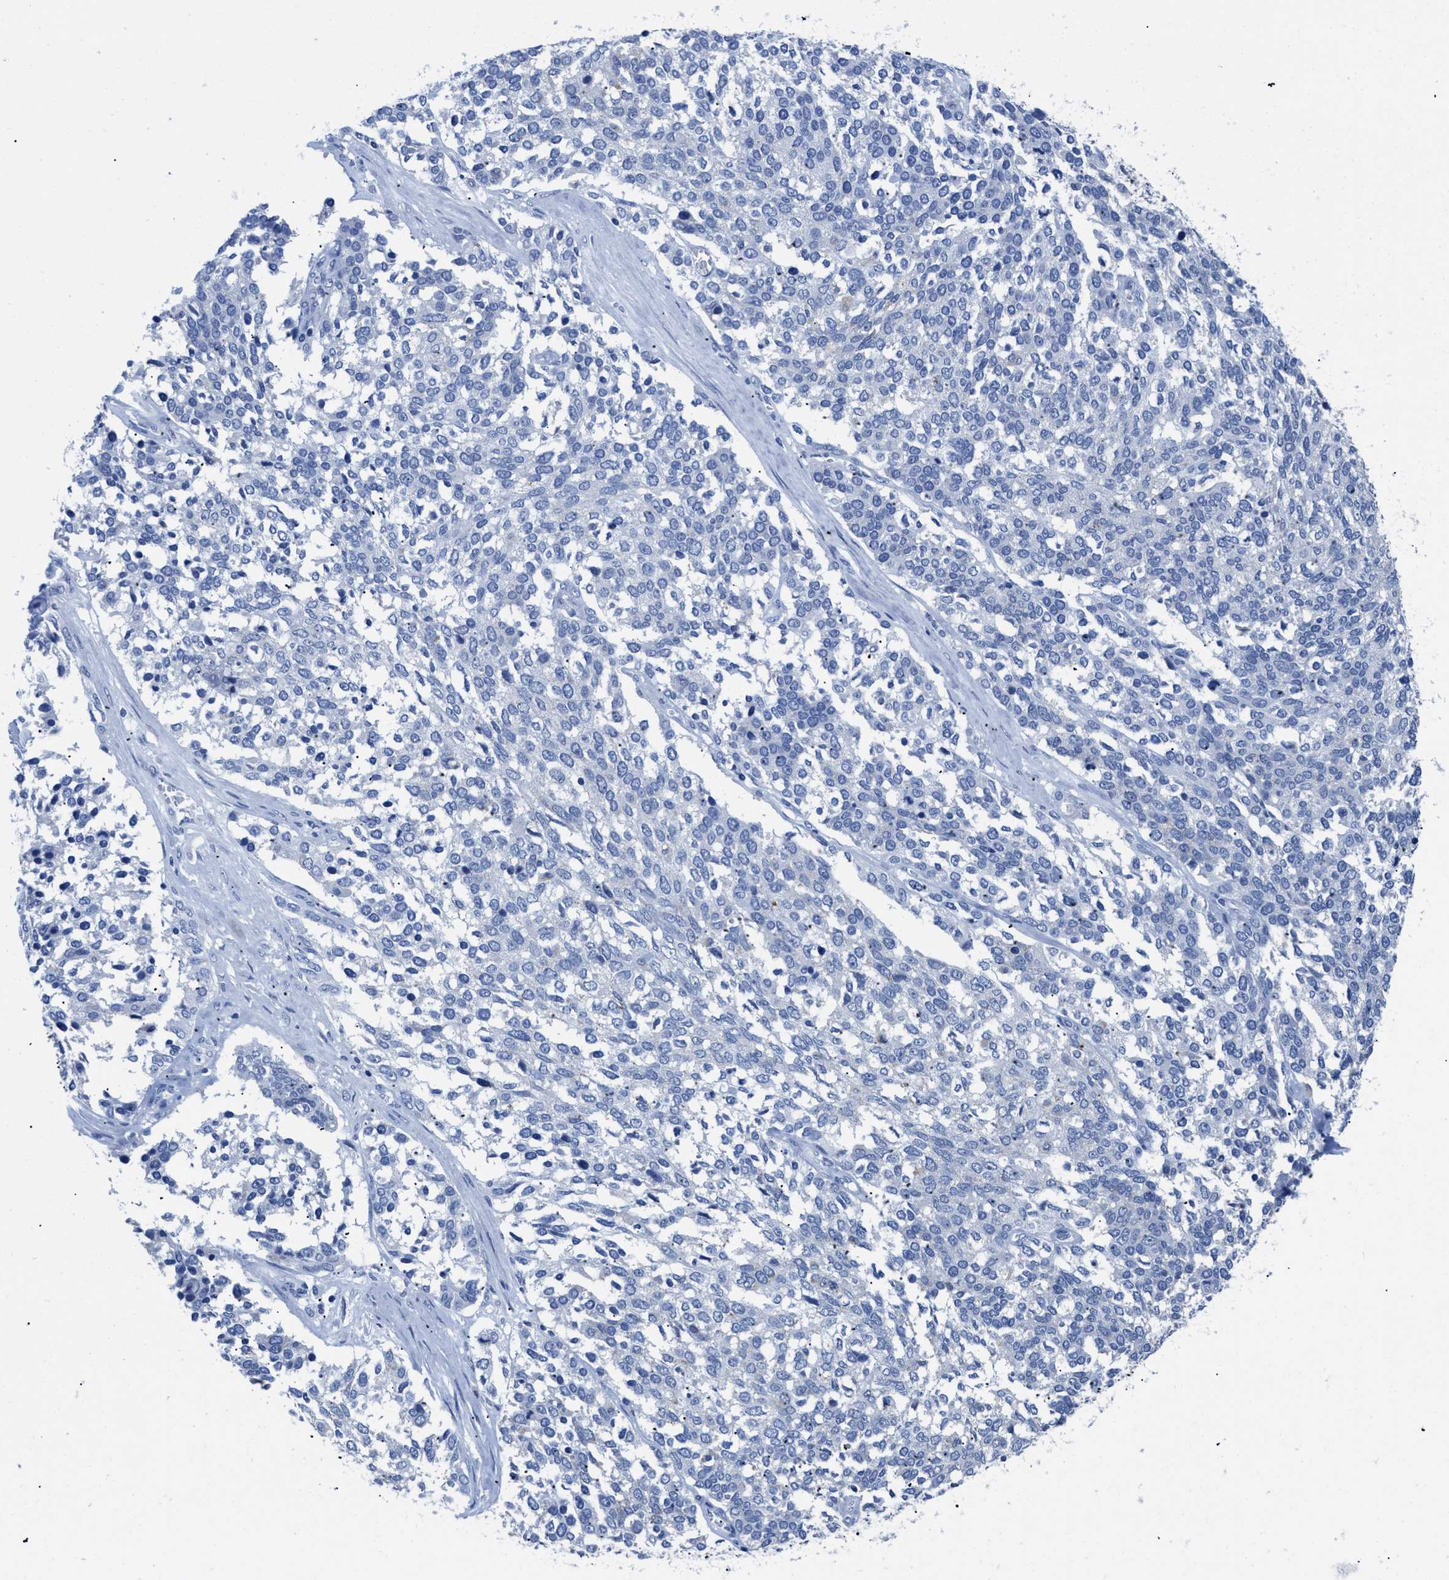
{"staining": {"intensity": "negative", "quantity": "none", "location": "none"}, "tissue": "ovarian cancer", "cell_type": "Tumor cells", "image_type": "cancer", "snomed": [{"axis": "morphology", "description": "Cystadenocarcinoma, serous, NOS"}, {"axis": "topography", "description": "Ovary"}], "caption": "Immunohistochemical staining of ovarian serous cystadenocarcinoma demonstrates no significant staining in tumor cells.", "gene": "APOBEC2", "patient": {"sex": "female", "age": 44}}